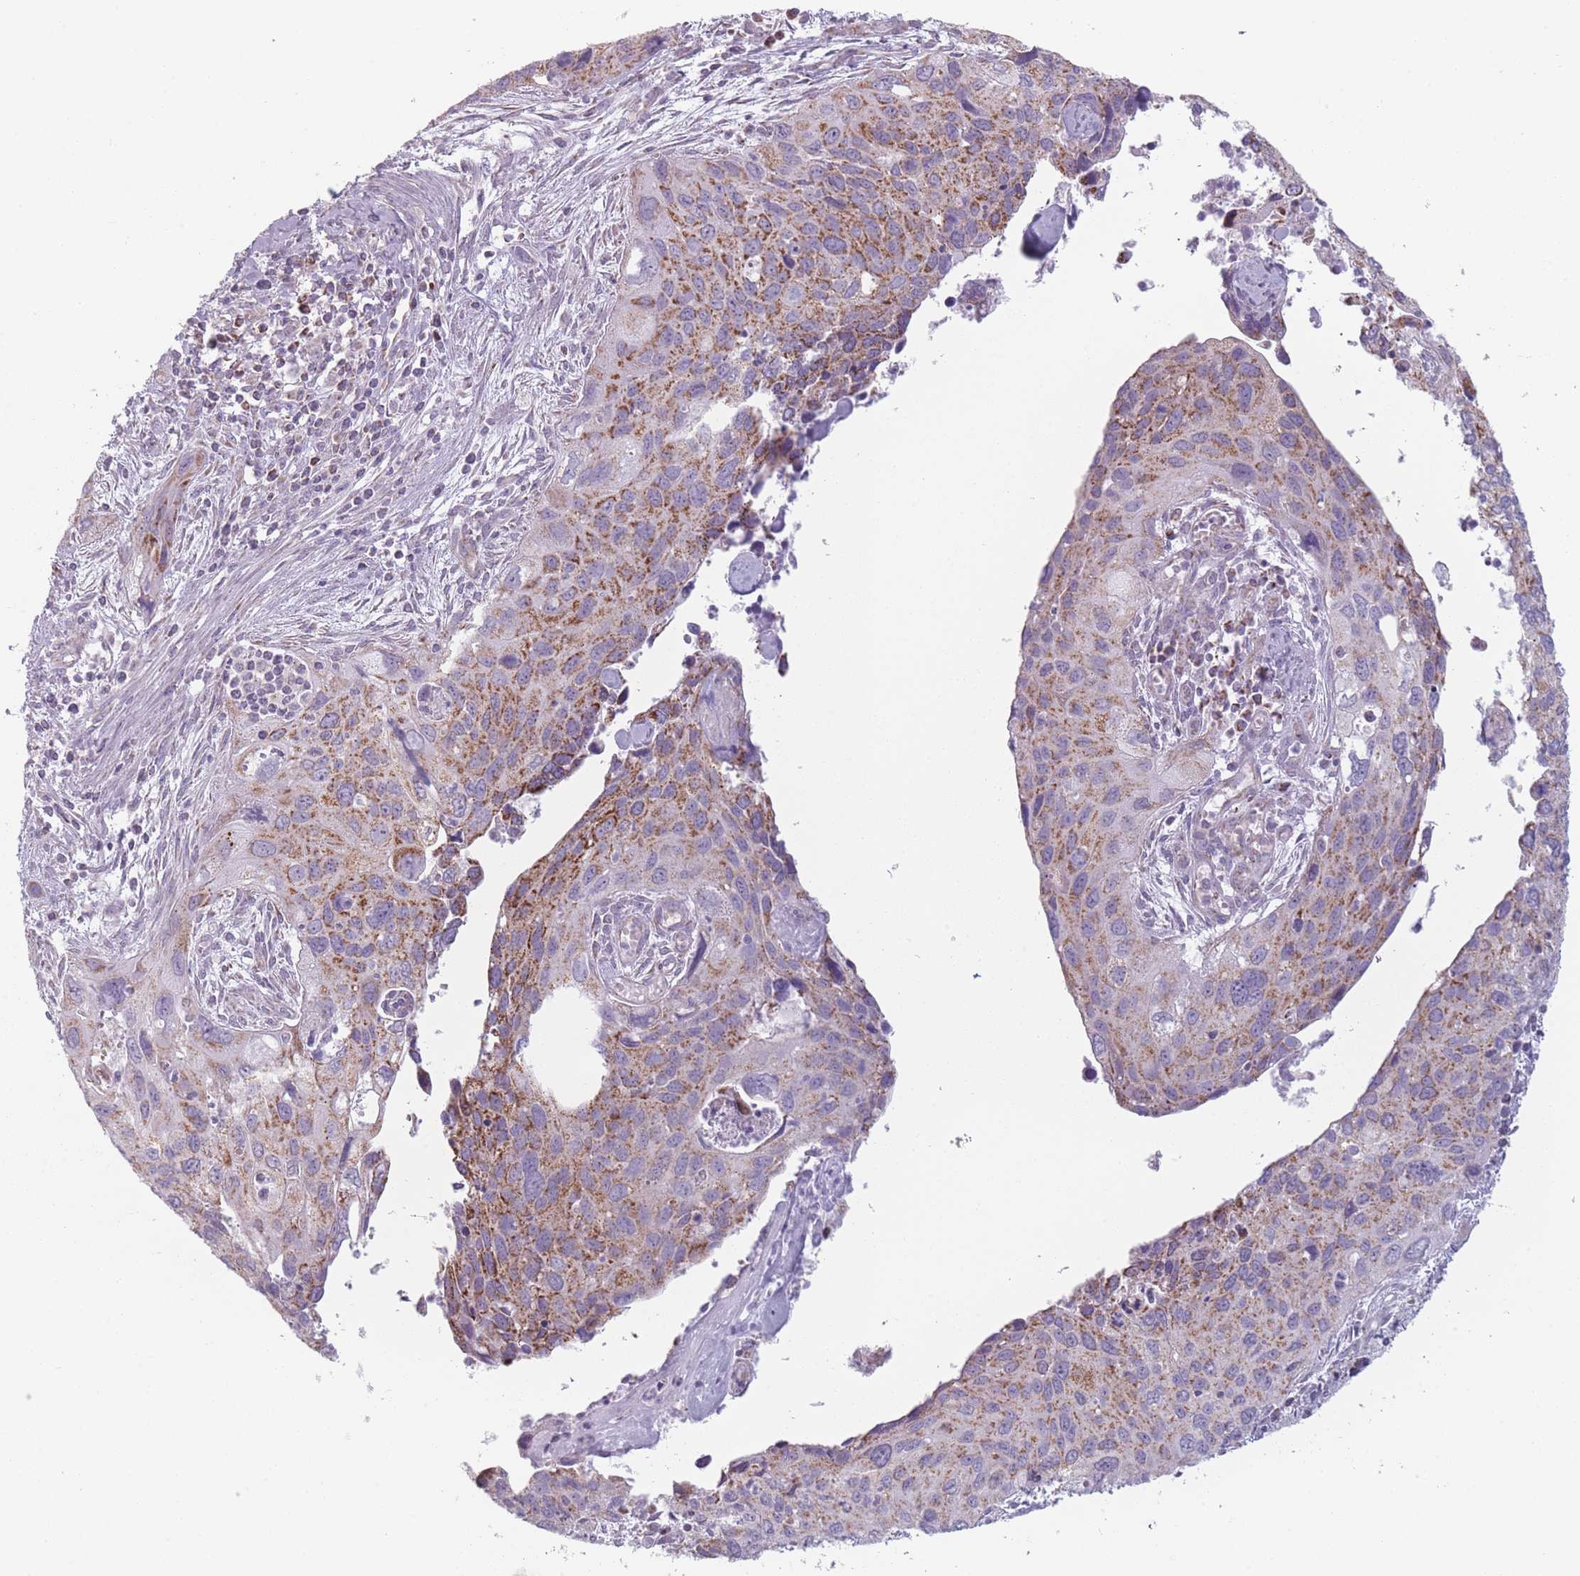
{"staining": {"intensity": "moderate", "quantity": "25%-75%", "location": "cytoplasmic/membranous"}, "tissue": "cervical cancer", "cell_type": "Tumor cells", "image_type": "cancer", "snomed": [{"axis": "morphology", "description": "Squamous cell carcinoma, NOS"}, {"axis": "topography", "description": "Cervix"}], "caption": "Protein expression analysis of human cervical squamous cell carcinoma reveals moderate cytoplasmic/membranous expression in about 25%-75% of tumor cells.", "gene": "DCHS1", "patient": {"sex": "female", "age": 55}}